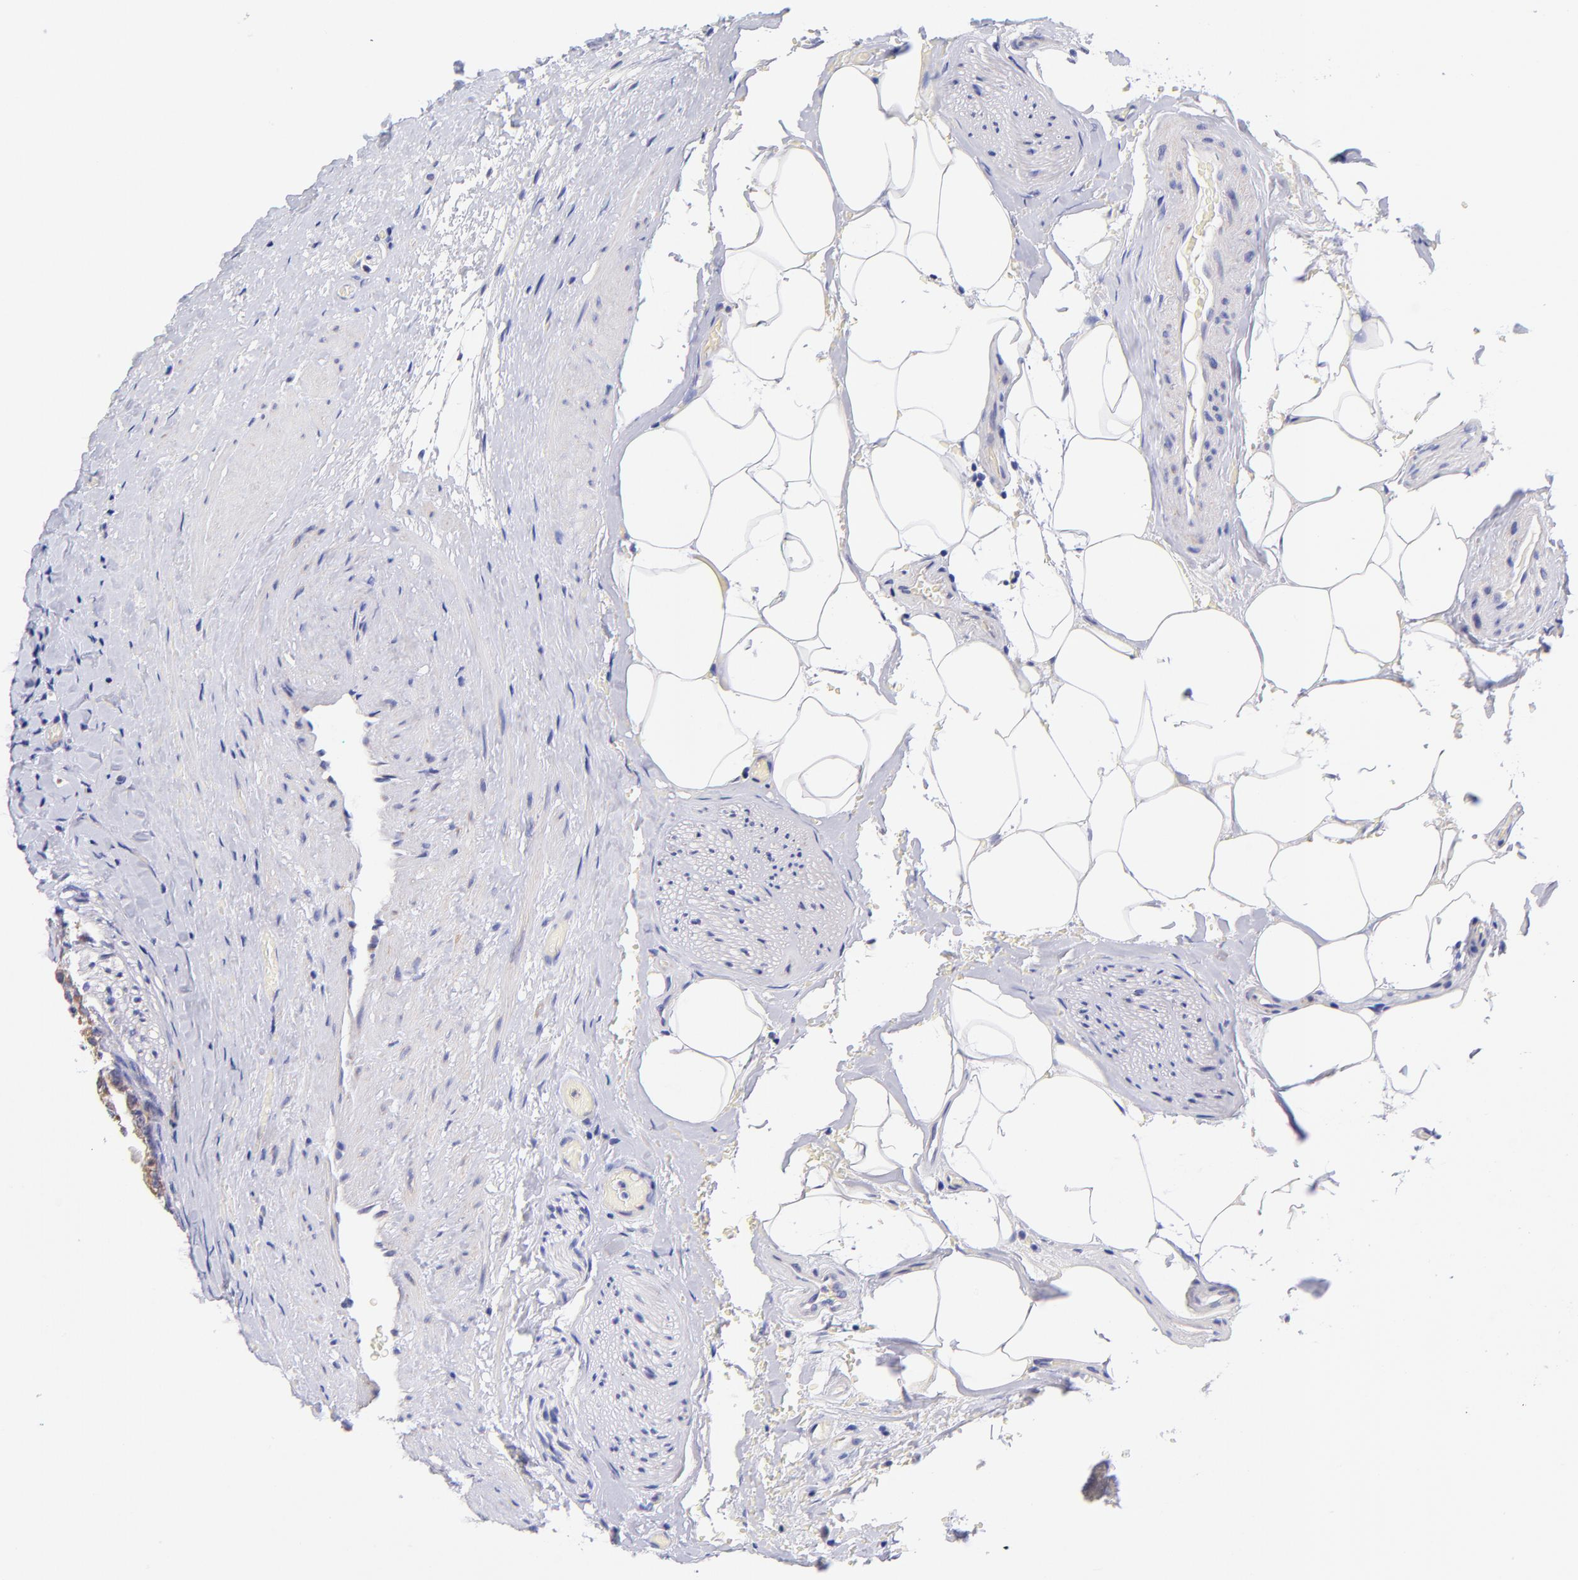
{"staining": {"intensity": "weak", "quantity": "25%-75%", "location": "cytoplasmic/membranous"}, "tissue": "prostate cancer", "cell_type": "Tumor cells", "image_type": "cancer", "snomed": [{"axis": "morphology", "description": "Adenocarcinoma, Medium grade"}, {"axis": "topography", "description": "Prostate"}], "caption": "A micrograph of prostate cancer stained for a protein demonstrates weak cytoplasmic/membranous brown staining in tumor cells.", "gene": "NDUFB7", "patient": {"sex": "male", "age": 59}}